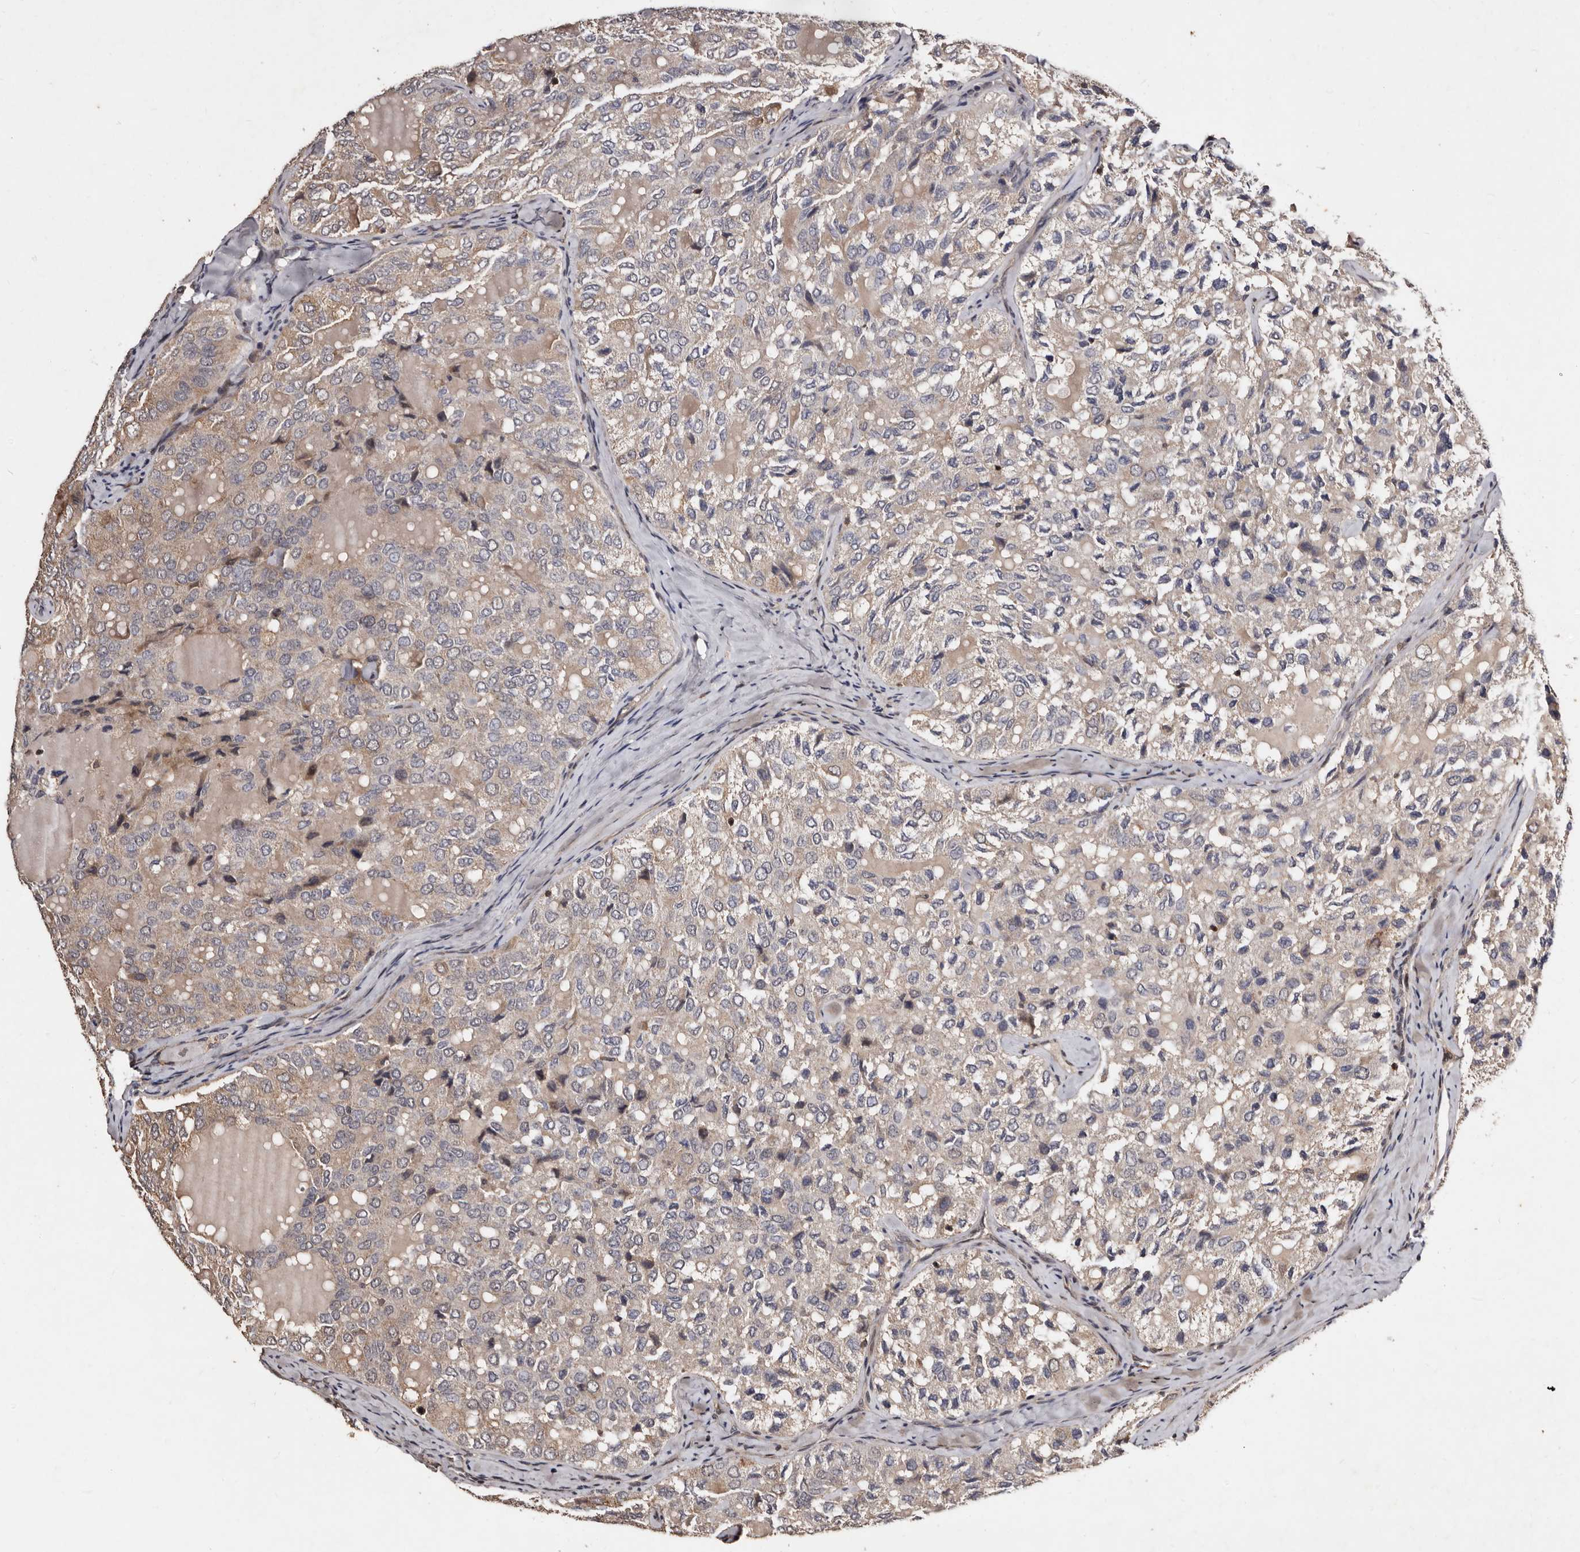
{"staining": {"intensity": "weak", "quantity": "25%-75%", "location": "cytoplasmic/membranous"}, "tissue": "thyroid cancer", "cell_type": "Tumor cells", "image_type": "cancer", "snomed": [{"axis": "morphology", "description": "Follicular adenoma carcinoma, NOS"}, {"axis": "topography", "description": "Thyroid gland"}], "caption": "Tumor cells display low levels of weak cytoplasmic/membranous positivity in about 25%-75% of cells in thyroid follicular adenoma carcinoma.", "gene": "MKRN3", "patient": {"sex": "male", "age": 75}}